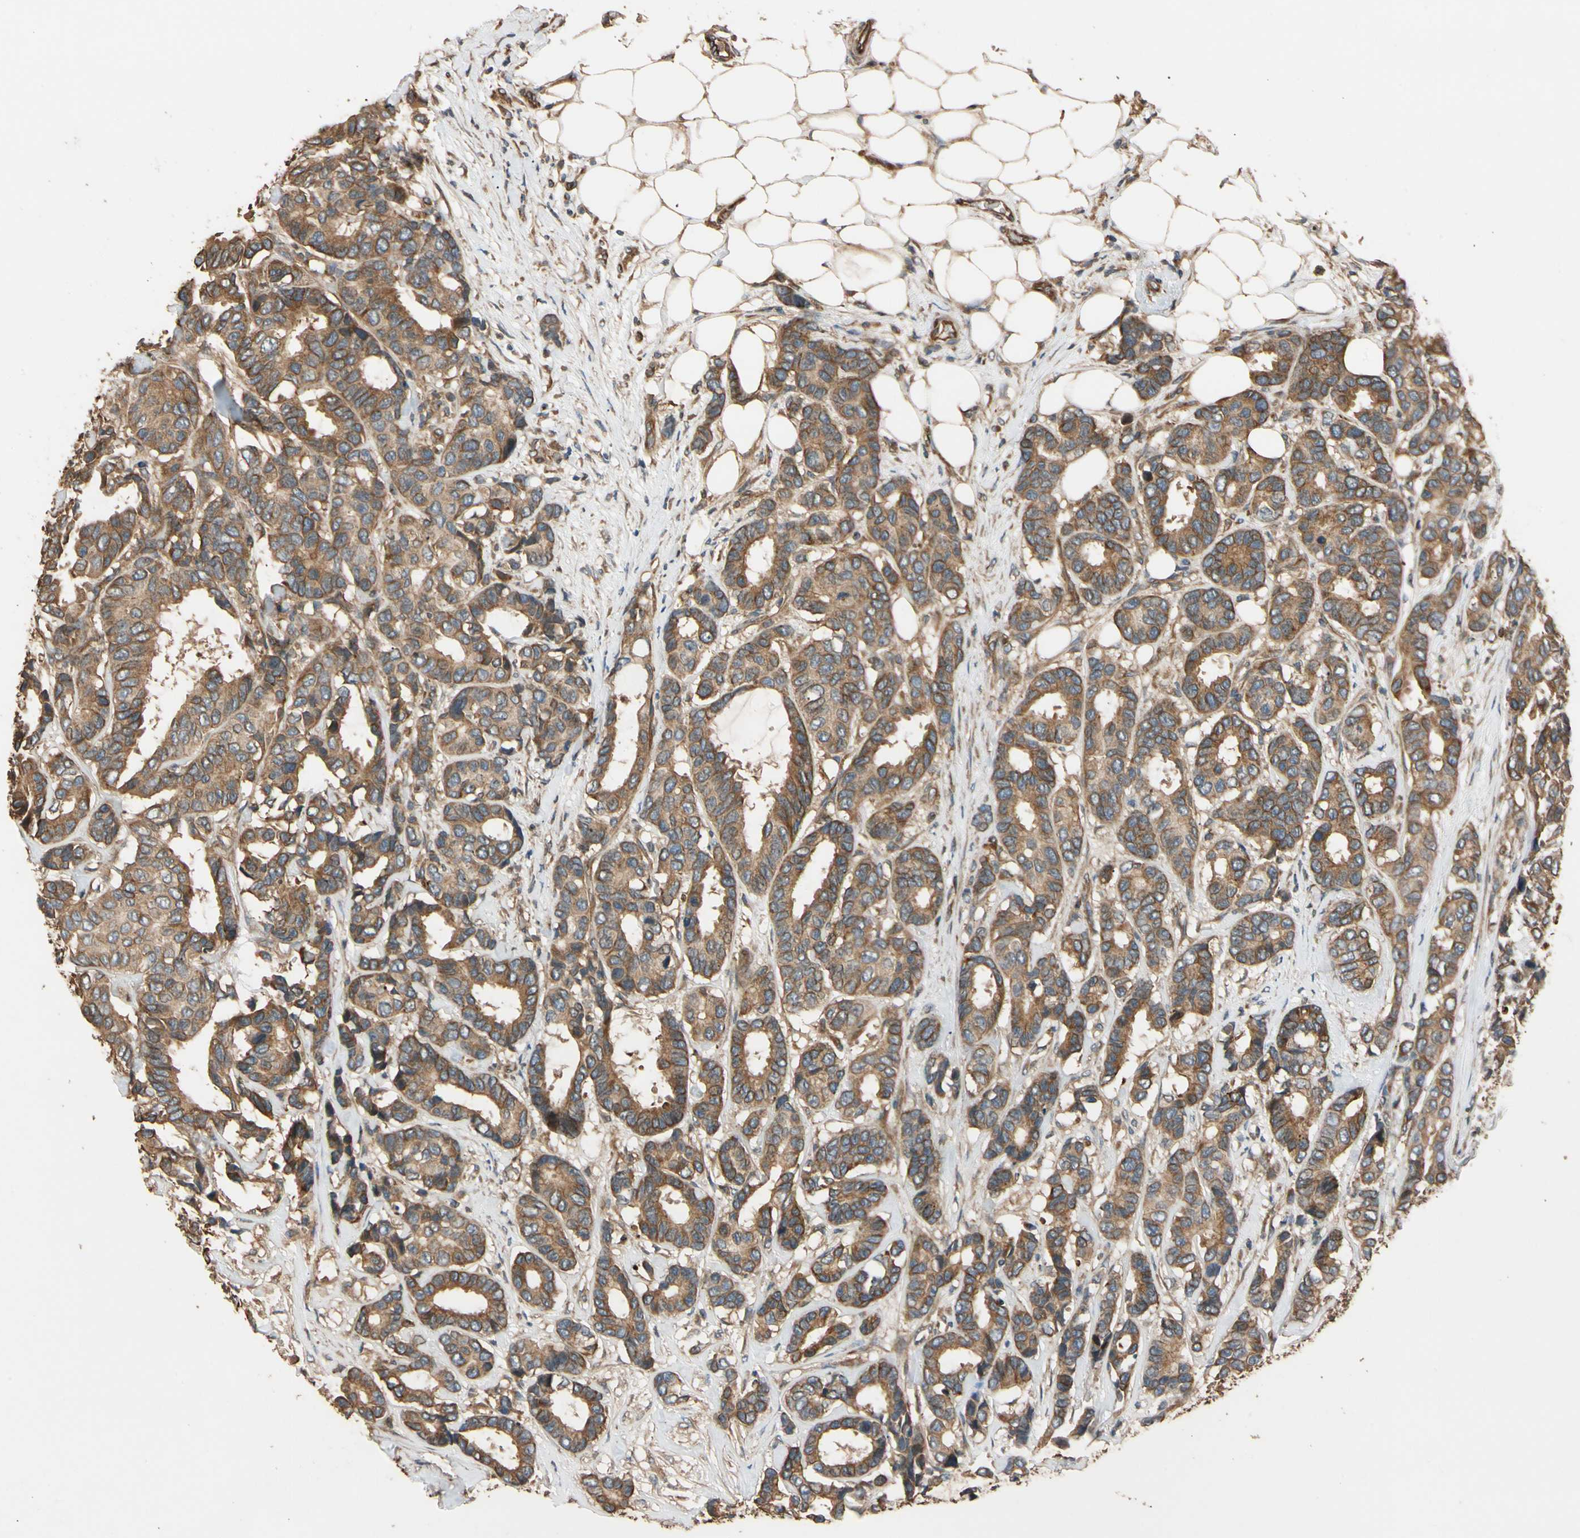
{"staining": {"intensity": "moderate", "quantity": ">75%", "location": "cytoplasmic/membranous"}, "tissue": "breast cancer", "cell_type": "Tumor cells", "image_type": "cancer", "snomed": [{"axis": "morphology", "description": "Duct carcinoma"}, {"axis": "topography", "description": "Breast"}], "caption": "Brown immunohistochemical staining in breast cancer (infiltrating ductal carcinoma) reveals moderate cytoplasmic/membranous positivity in about >75% of tumor cells.", "gene": "MGRN1", "patient": {"sex": "female", "age": 87}}